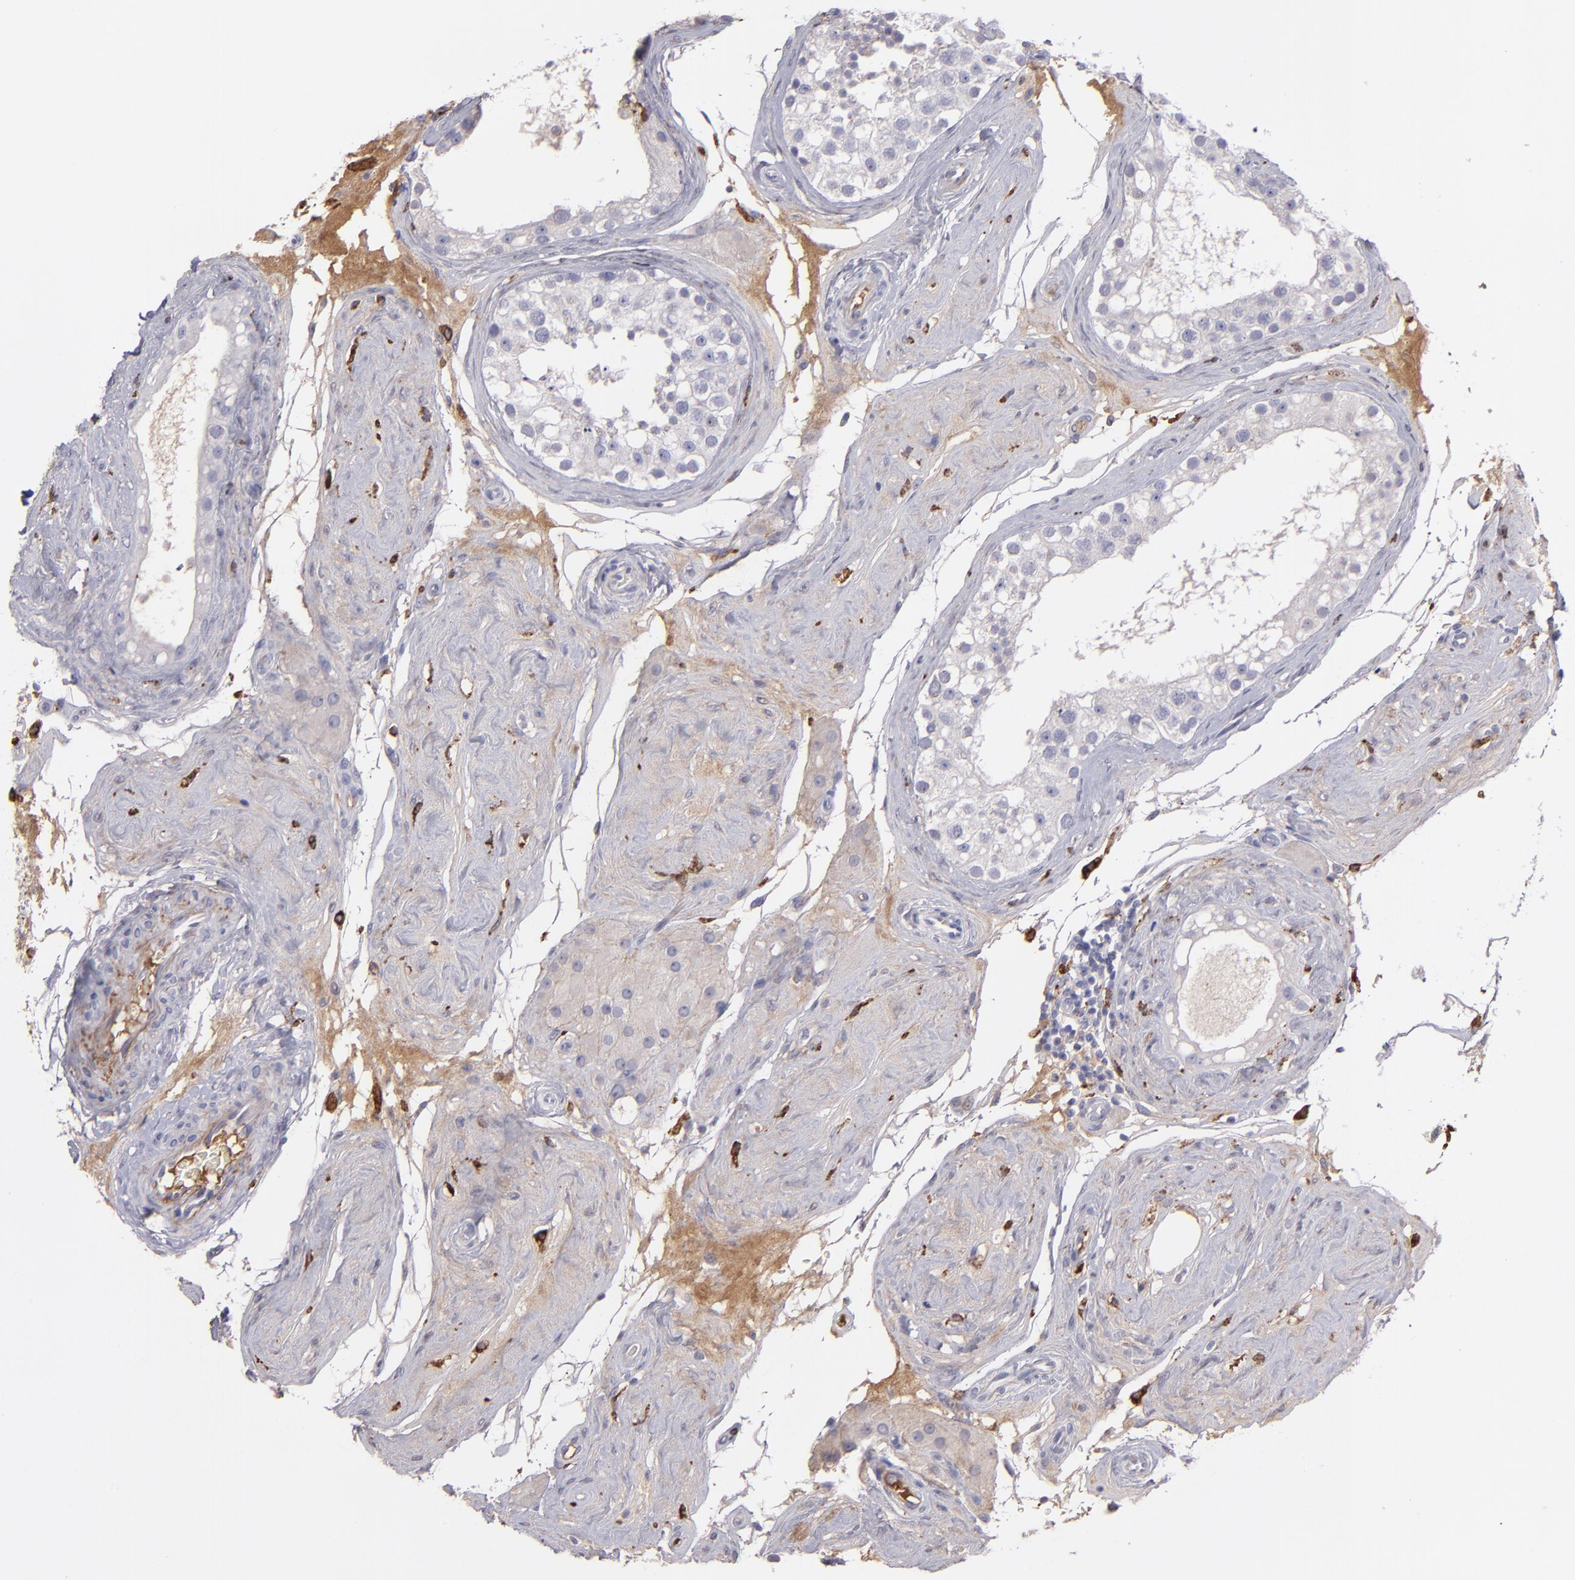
{"staining": {"intensity": "weak", "quantity": "<25%", "location": "cytoplasmic/membranous"}, "tissue": "testis", "cell_type": "Cells in seminiferous ducts", "image_type": "normal", "snomed": [{"axis": "morphology", "description": "Normal tissue, NOS"}, {"axis": "topography", "description": "Testis"}], "caption": "This is an IHC photomicrograph of normal testis. There is no positivity in cells in seminiferous ducts.", "gene": "C1QA", "patient": {"sex": "male", "age": 68}}